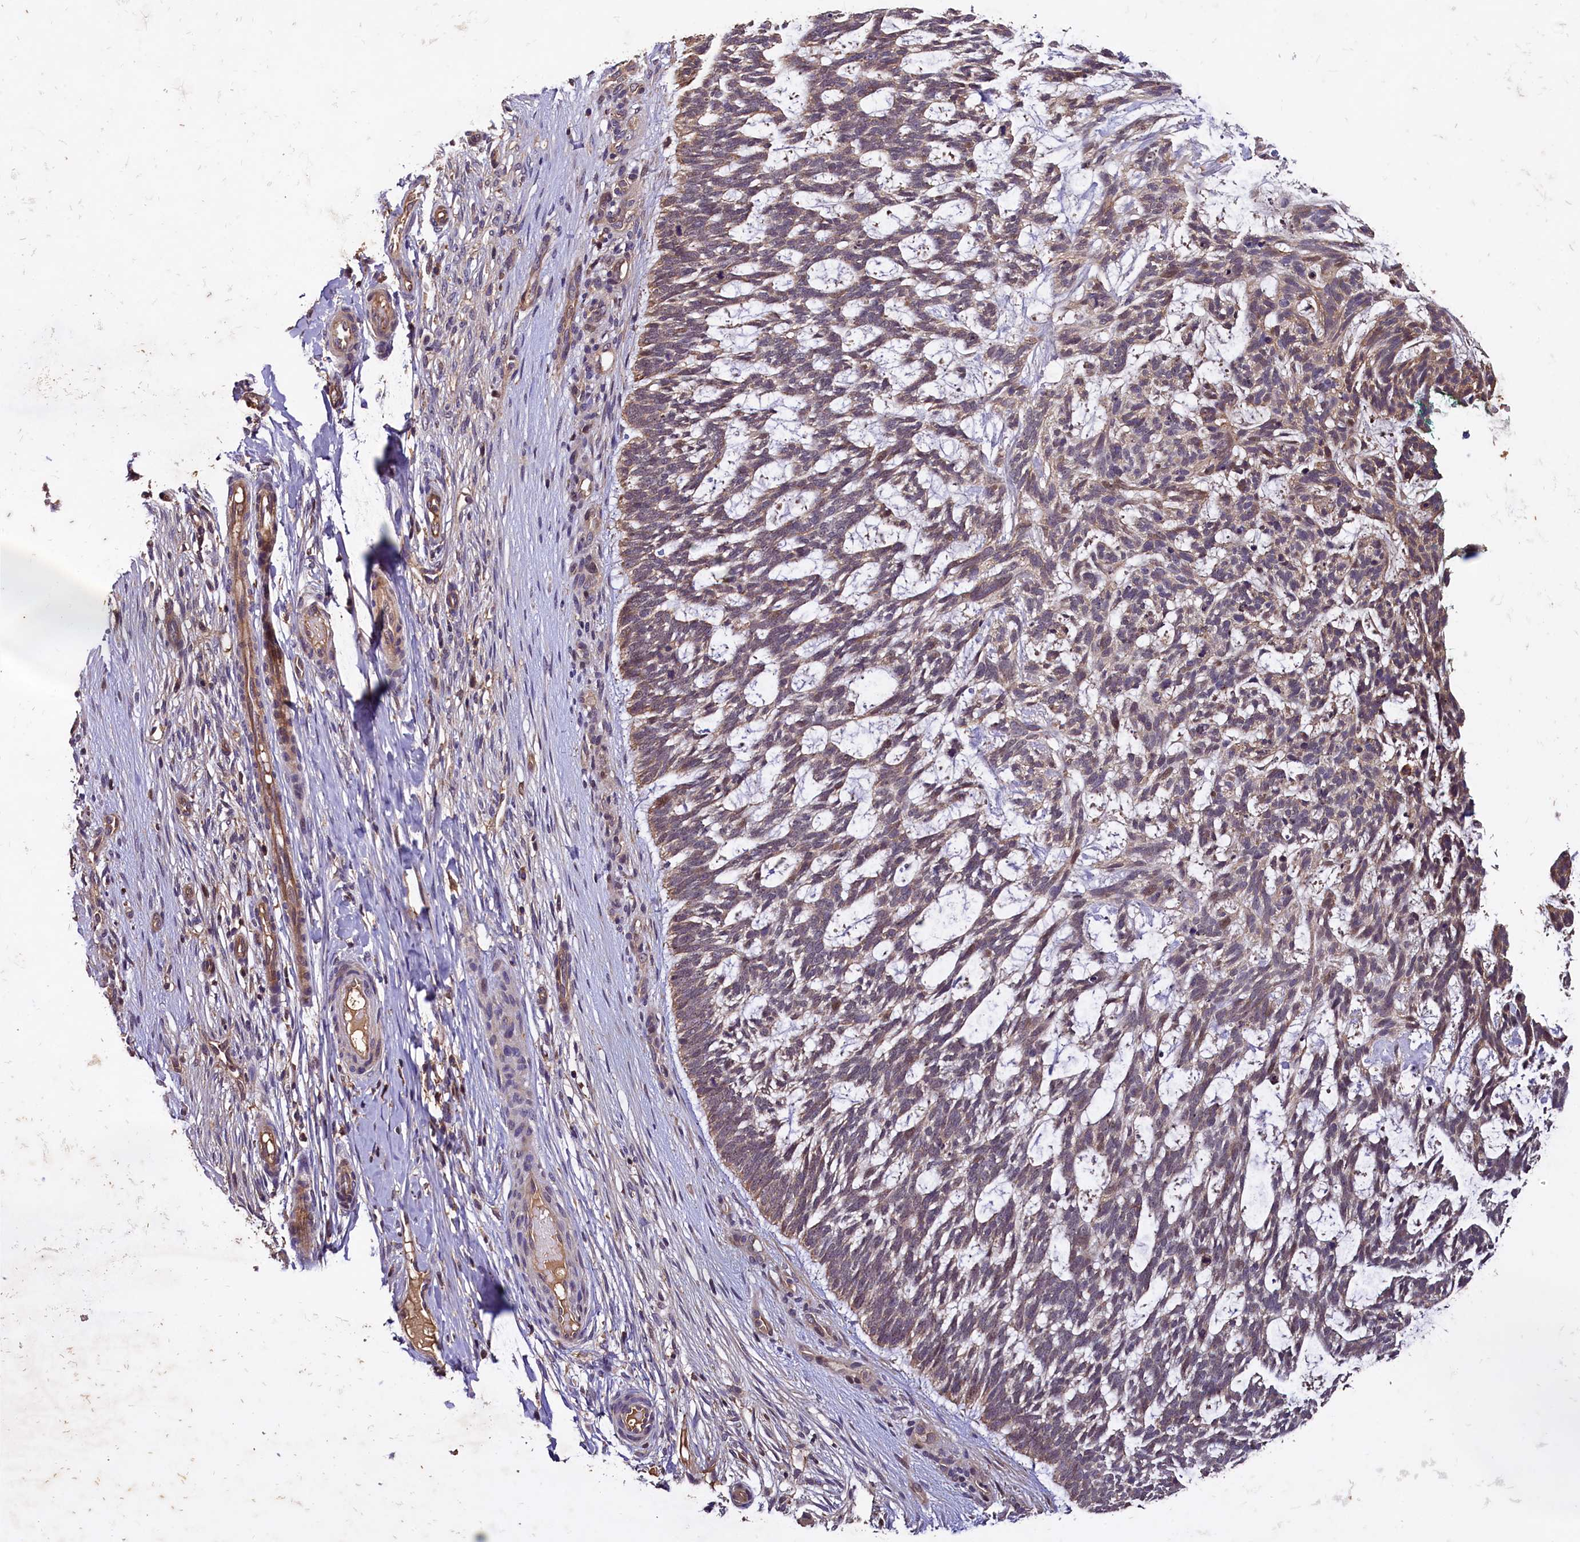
{"staining": {"intensity": "weak", "quantity": "<25%", "location": "cytoplasmic/membranous"}, "tissue": "skin cancer", "cell_type": "Tumor cells", "image_type": "cancer", "snomed": [{"axis": "morphology", "description": "Basal cell carcinoma"}, {"axis": "topography", "description": "Skin"}], "caption": "This is an immunohistochemistry image of skin cancer (basal cell carcinoma). There is no expression in tumor cells.", "gene": "PLXNB1", "patient": {"sex": "male", "age": 88}}